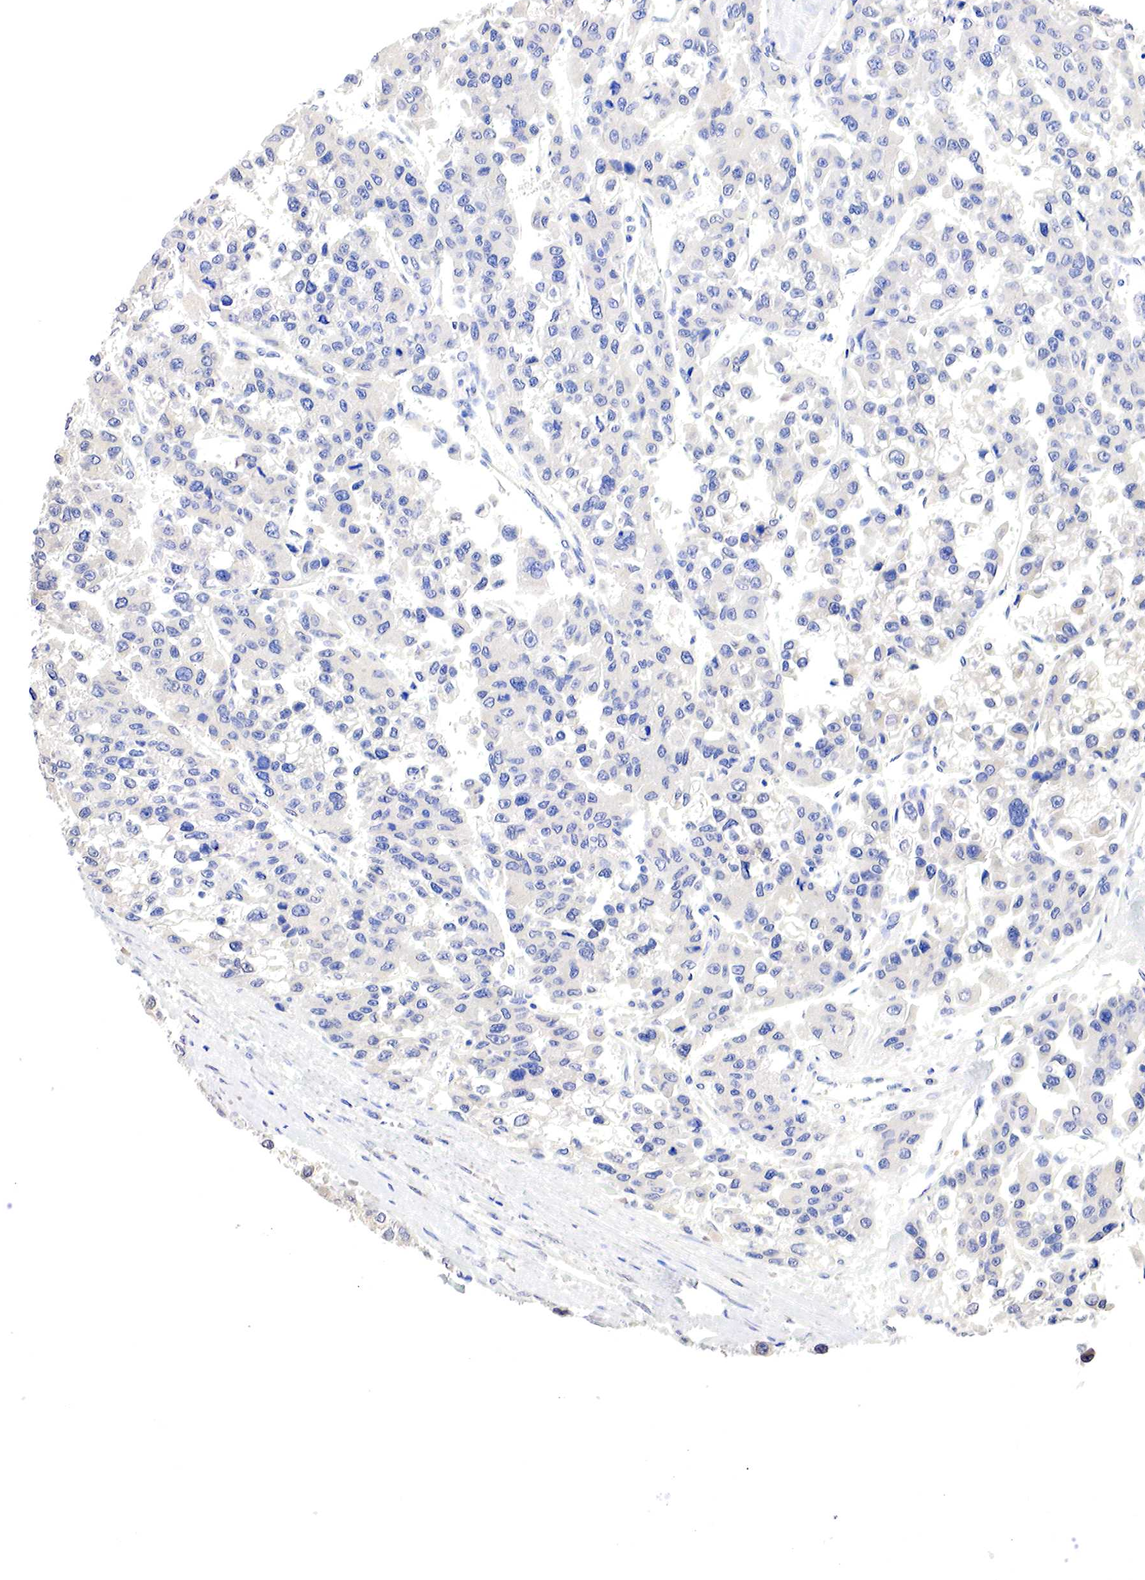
{"staining": {"intensity": "negative", "quantity": "none", "location": "none"}, "tissue": "liver cancer", "cell_type": "Tumor cells", "image_type": "cancer", "snomed": [{"axis": "morphology", "description": "Carcinoma, Hepatocellular, NOS"}, {"axis": "topography", "description": "Liver"}], "caption": "Tumor cells show no significant positivity in hepatocellular carcinoma (liver).", "gene": "GATA1", "patient": {"sex": "female", "age": 66}}